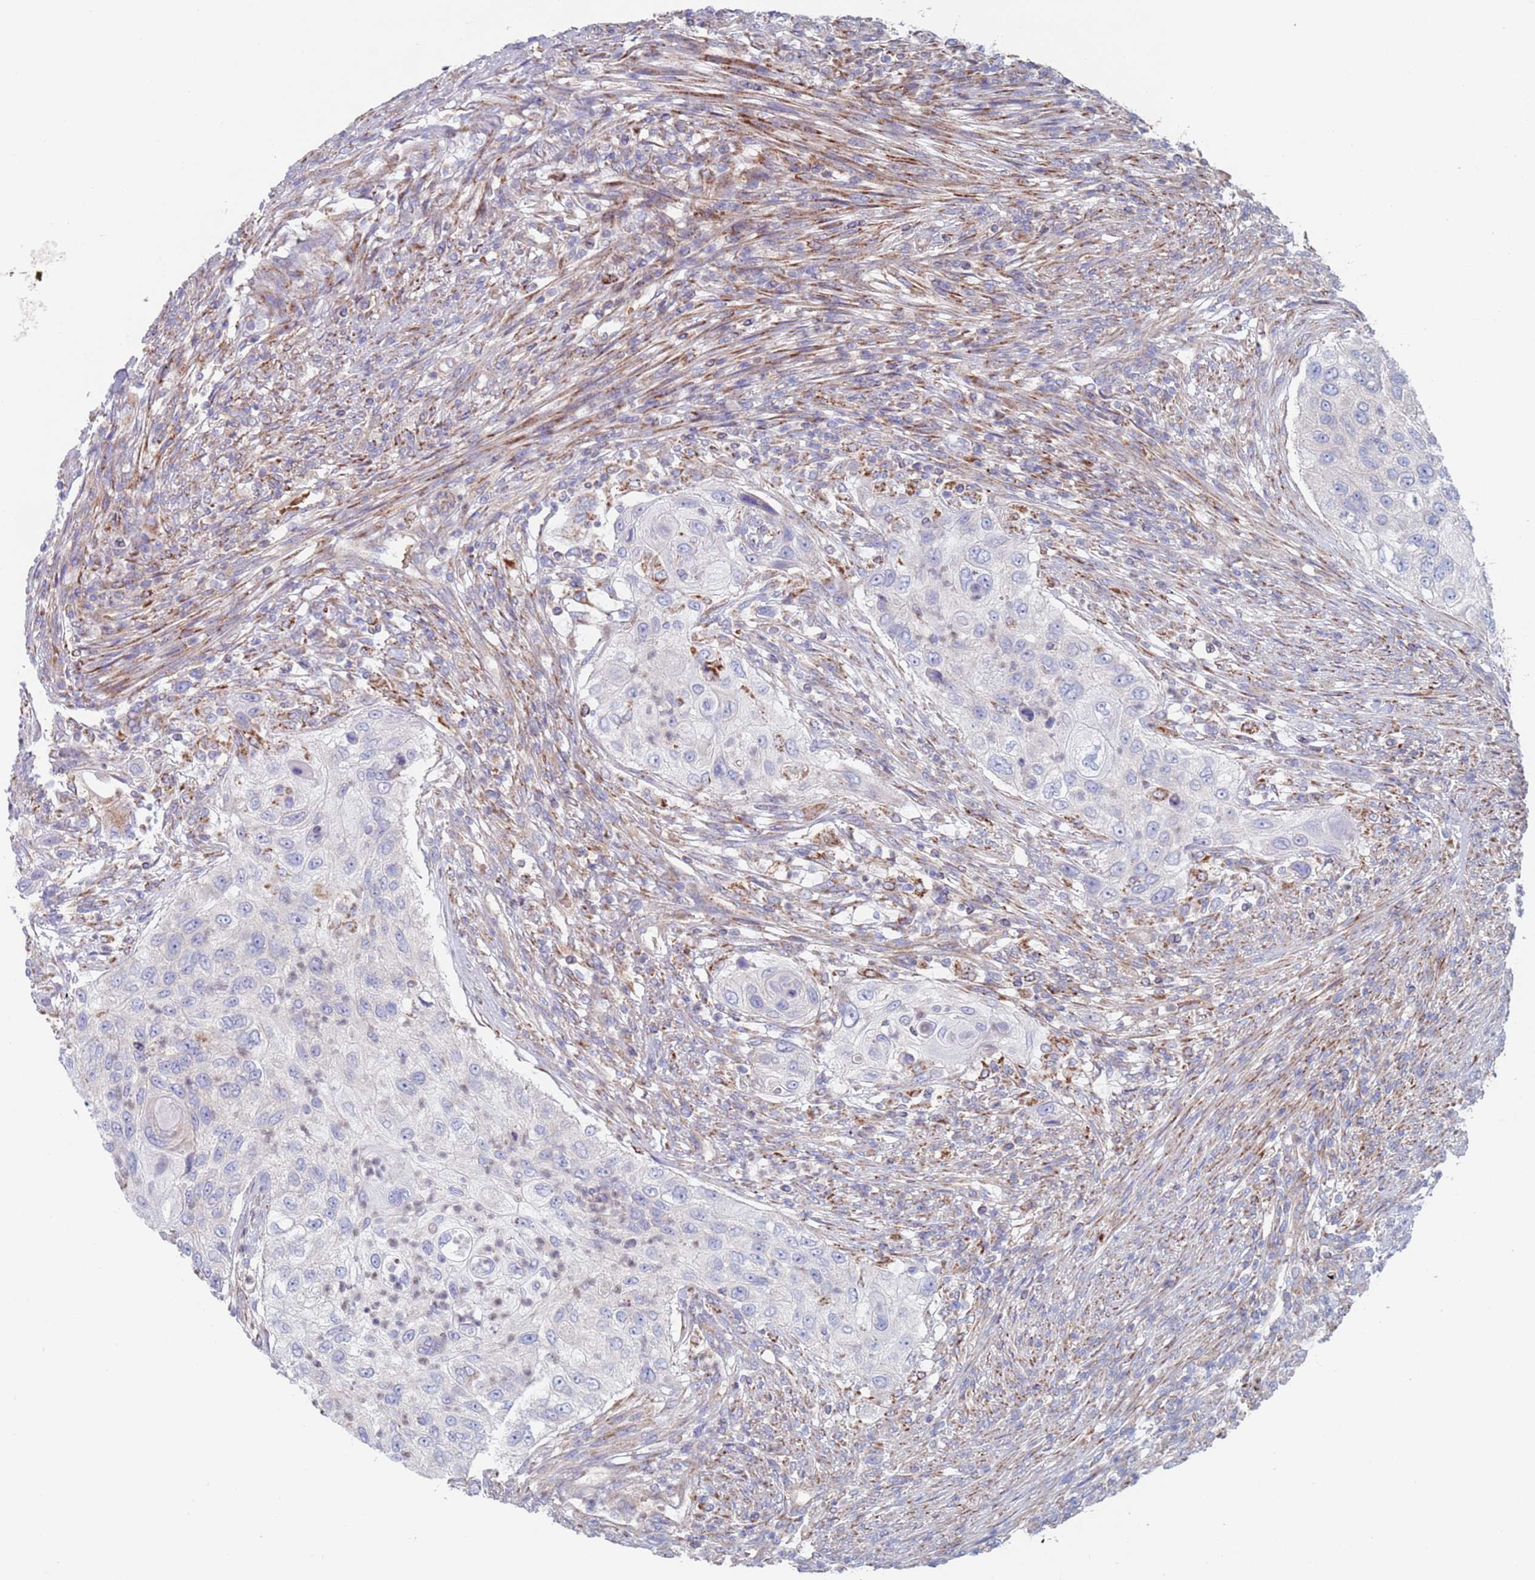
{"staining": {"intensity": "negative", "quantity": "none", "location": "none"}, "tissue": "urothelial cancer", "cell_type": "Tumor cells", "image_type": "cancer", "snomed": [{"axis": "morphology", "description": "Urothelial carcinoma, High grade"}, {"axis": "topography", "description": "Urinary bladder"}], "caption": "This image is of urothelial cancer stained with immunohistochemistry (IHC) to label a protein in brown with the nuclei are counter-stained blue. There is no positivity in tumor cells.", "gene": "CHCHD6", "patient": {"sex": "female", "age": 60}}